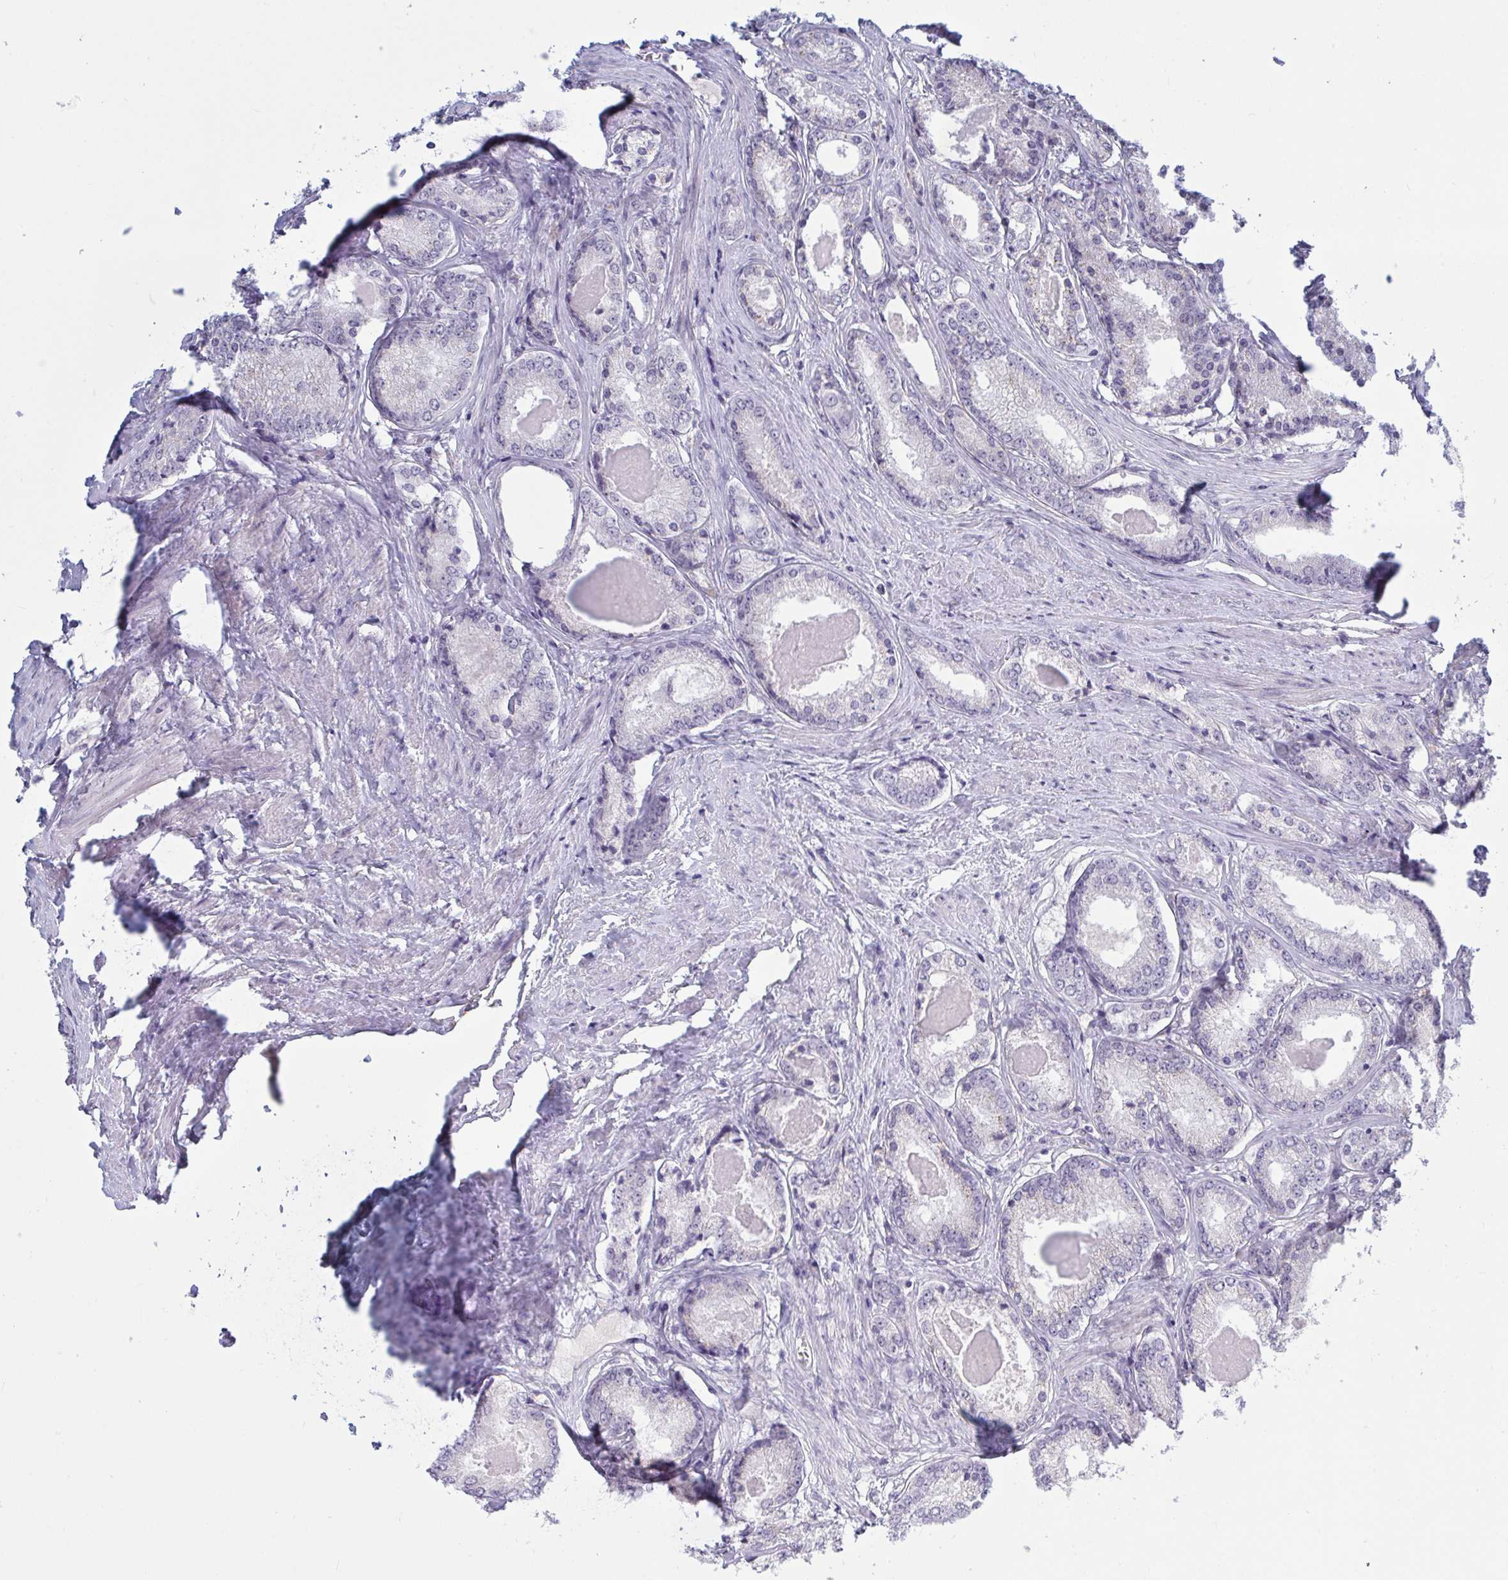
{"staining": {"intensity": "negative", "quantity": "none", "location": "none"}, "tissue": "prostate cancer", "cell_type": "Tumor cells", "image_type": "cancer", "snomed": [{"axis": "morphology", "description": "Adenocarcinoma, NOS"}, {"axis": "morphology", "description": "Adenocarcinoma, Low grade"}, {"axis": "topography", "description": "Prostate"}], "caption": "Immunohistochemical staining of human adenocarcinoma (prostate) demonstrates no significant staining in tumor cells.", "gene": "TCEAL8", "patient": {"sex": "male", "age": 68}}